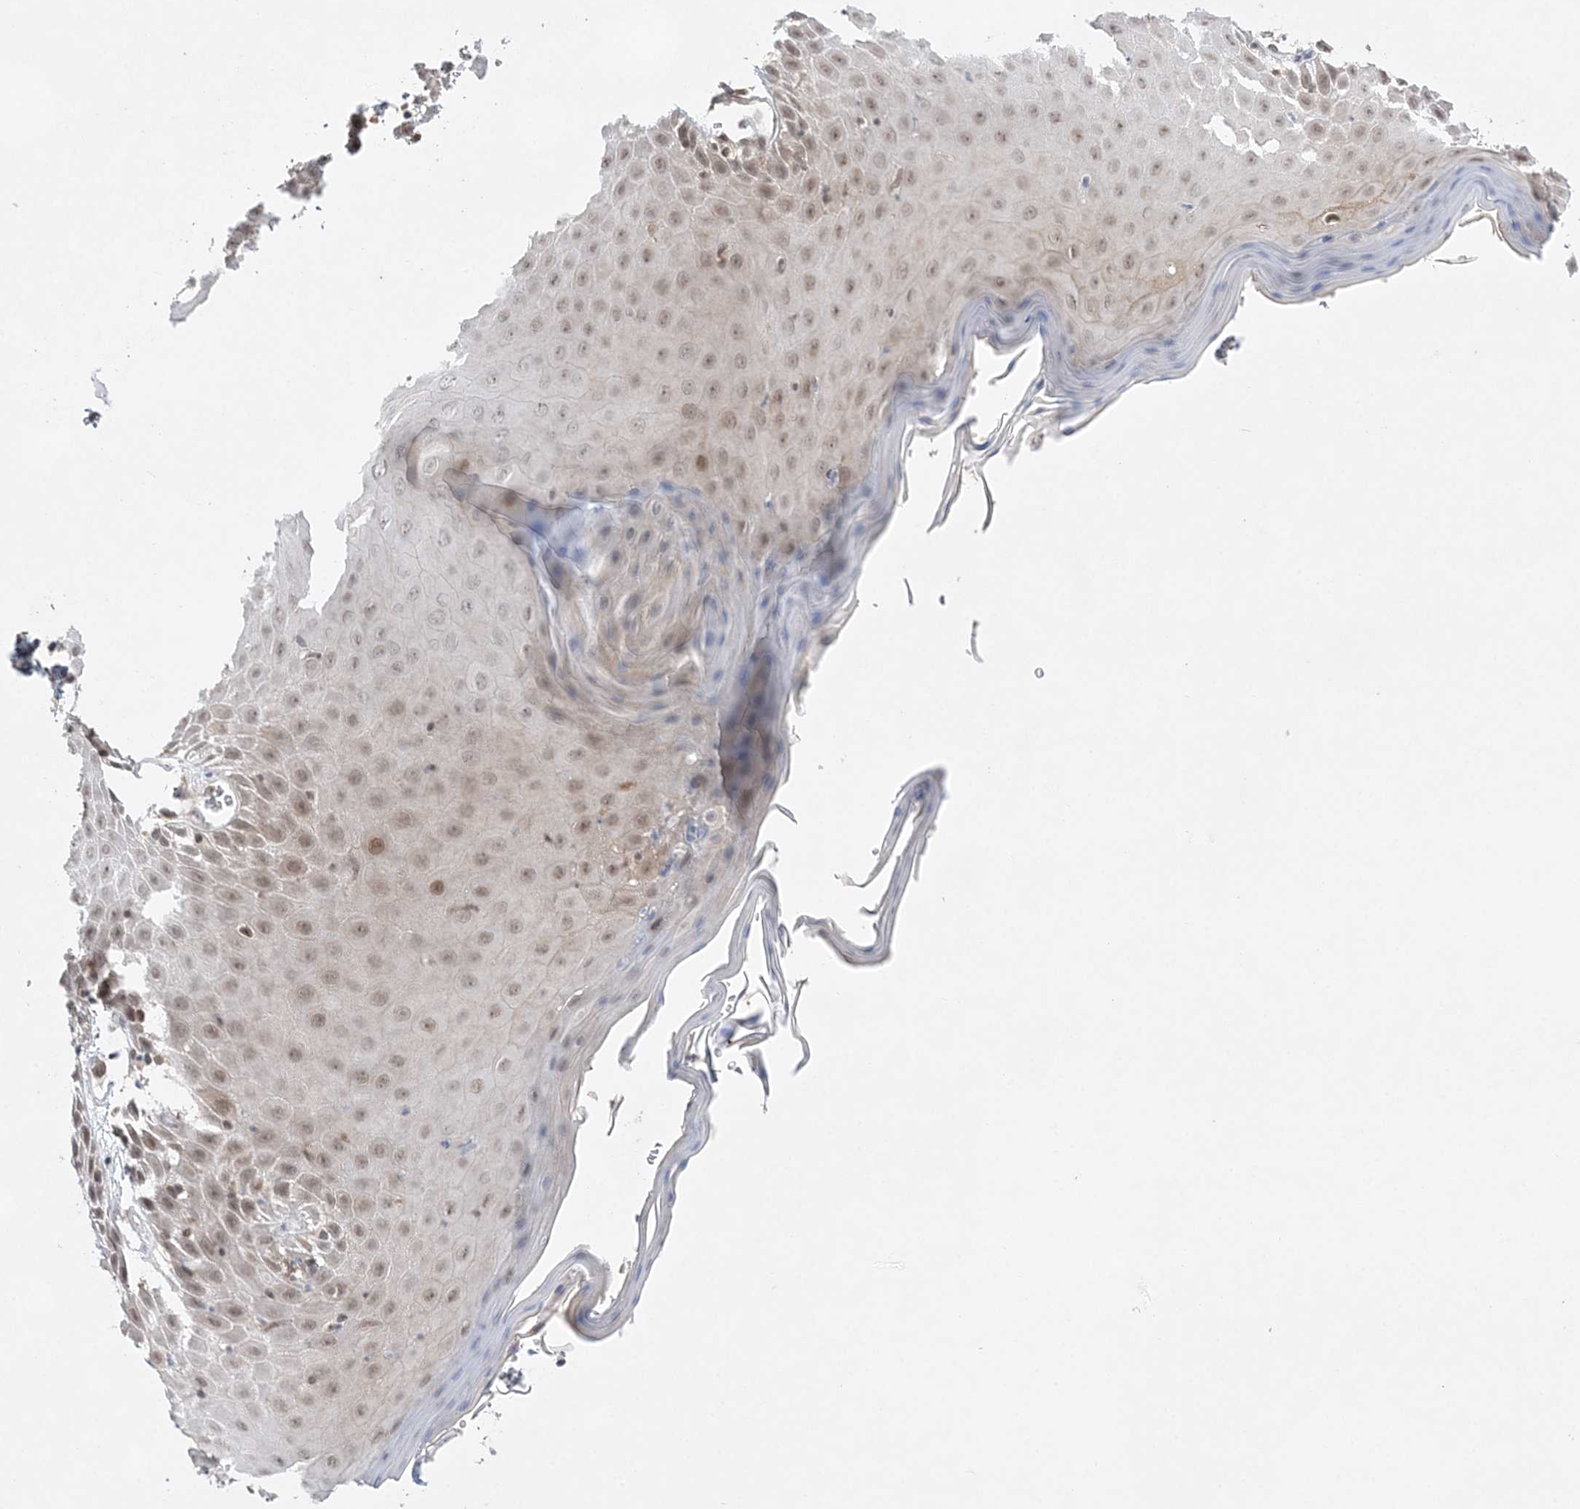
{"staining": {"intensity": "weak", "quantity": ">75%", "location": "nuclear"}, "tissue": "skin", "cell_type": "Epidermal cells", "image_type": "normal", "snomed": [{"axis": "morphology", "description": "Normal tissue, NOS"}, {"axis": "topography", "description": "Vulva"}], "caption": "The immunohistochemical stain shows weak nuclear positivity in epidermal cells of normal skin.", "gene": "TMEM132B", "patient": {"sex": "female", "age": 68}}